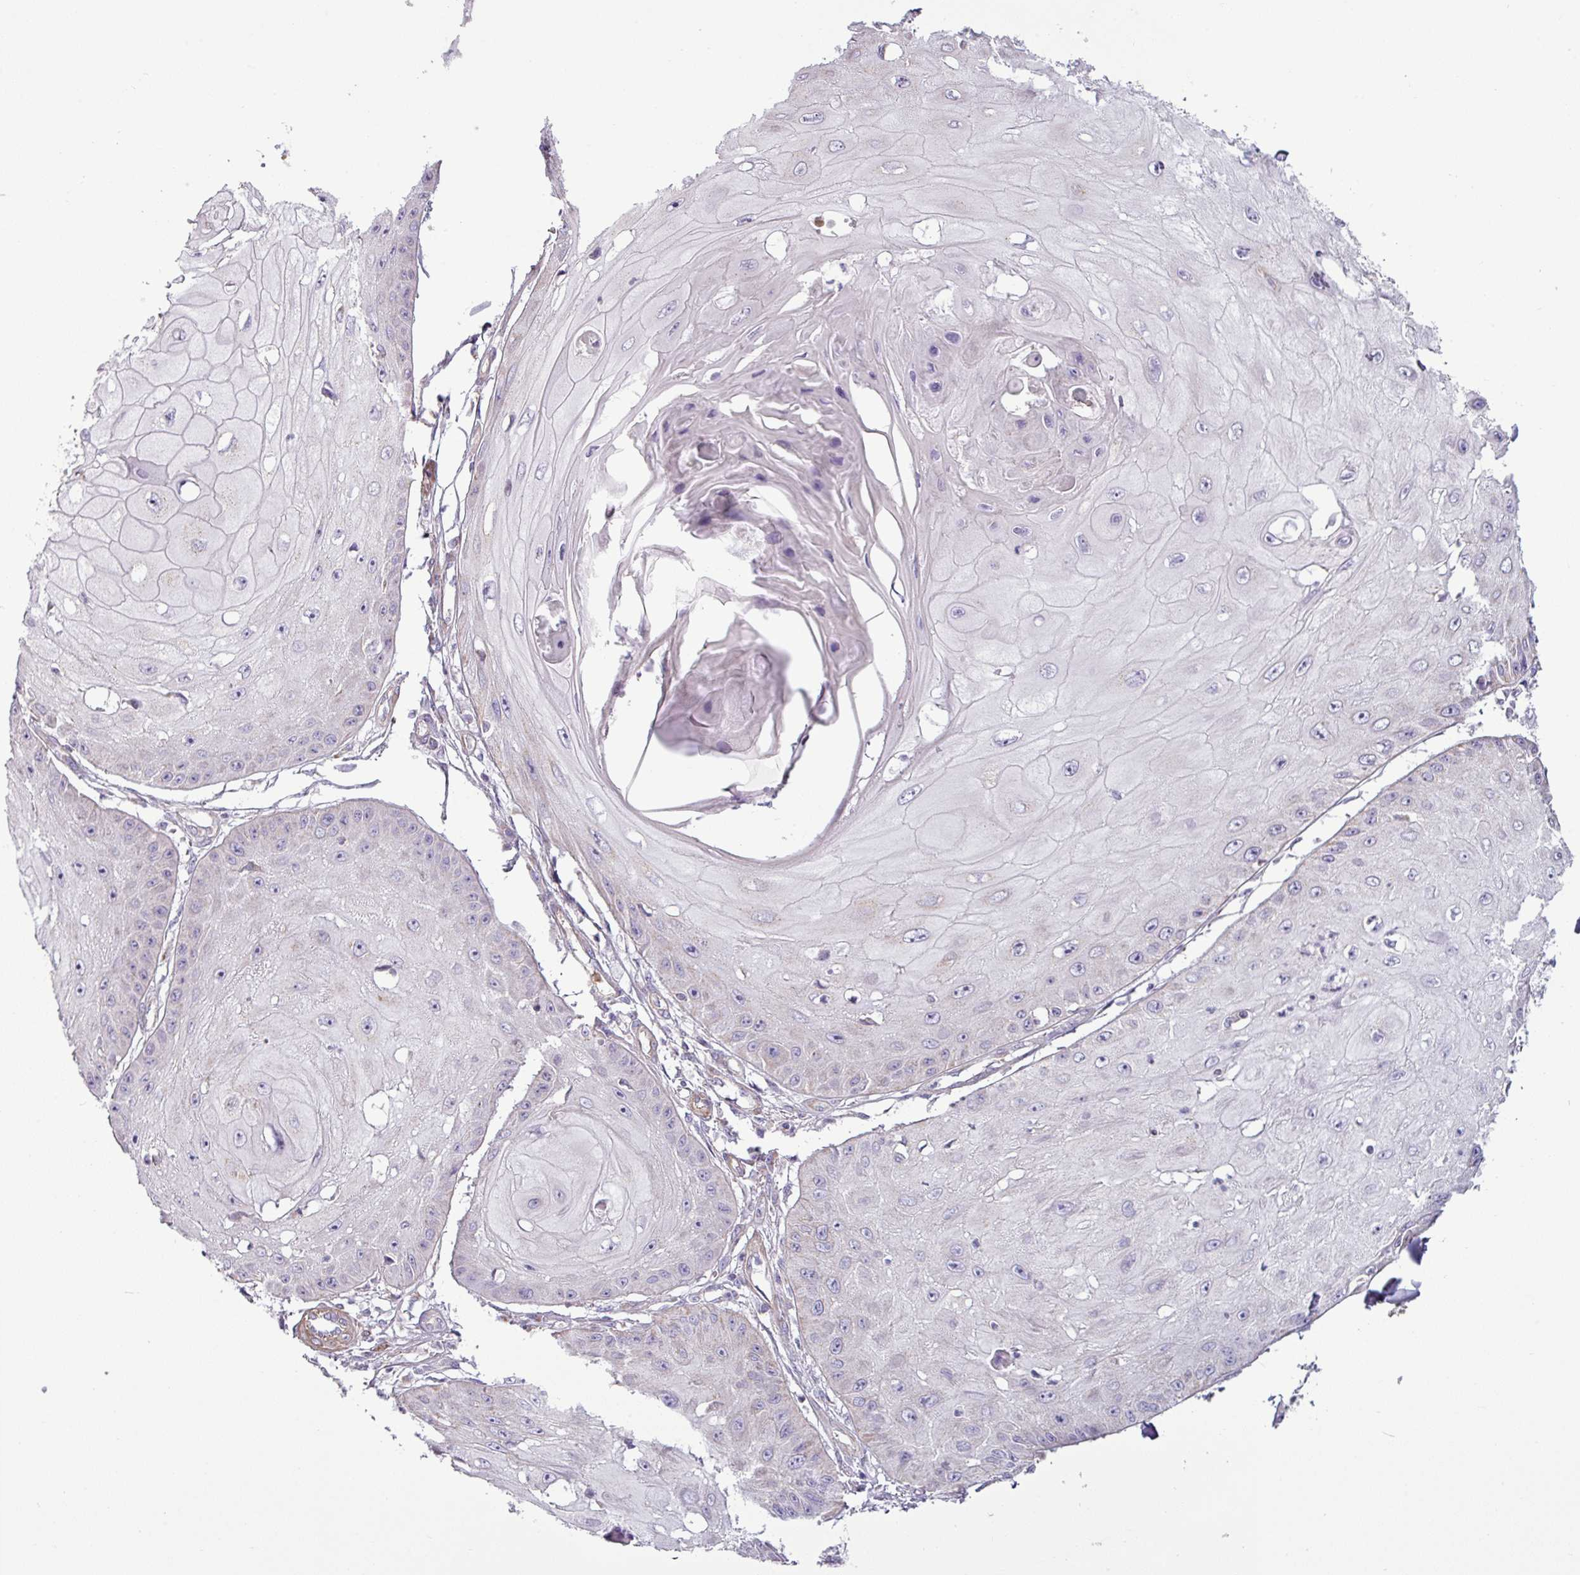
{"staining": {"intensity": "negative", "quantity": "none", "location": "none"}, "tissue": "skin cancer", "cell_type": "Tumor cells", "image_type": "cancer", "snomed": [{"axis": "morphology", "description": "Squamous cell carcinoma, NOS"}, {"axis": "topography", "description": "Skin"}], "caption": "Immunohistochemistry of human skin cancer (squamous cell carcinoma) demonstrates no staining in tumor cells. (IHC, brightfield microscopy, high magnification).", "gene": "BTN2A2", "patient": {"sex": "male", "age": 70}}